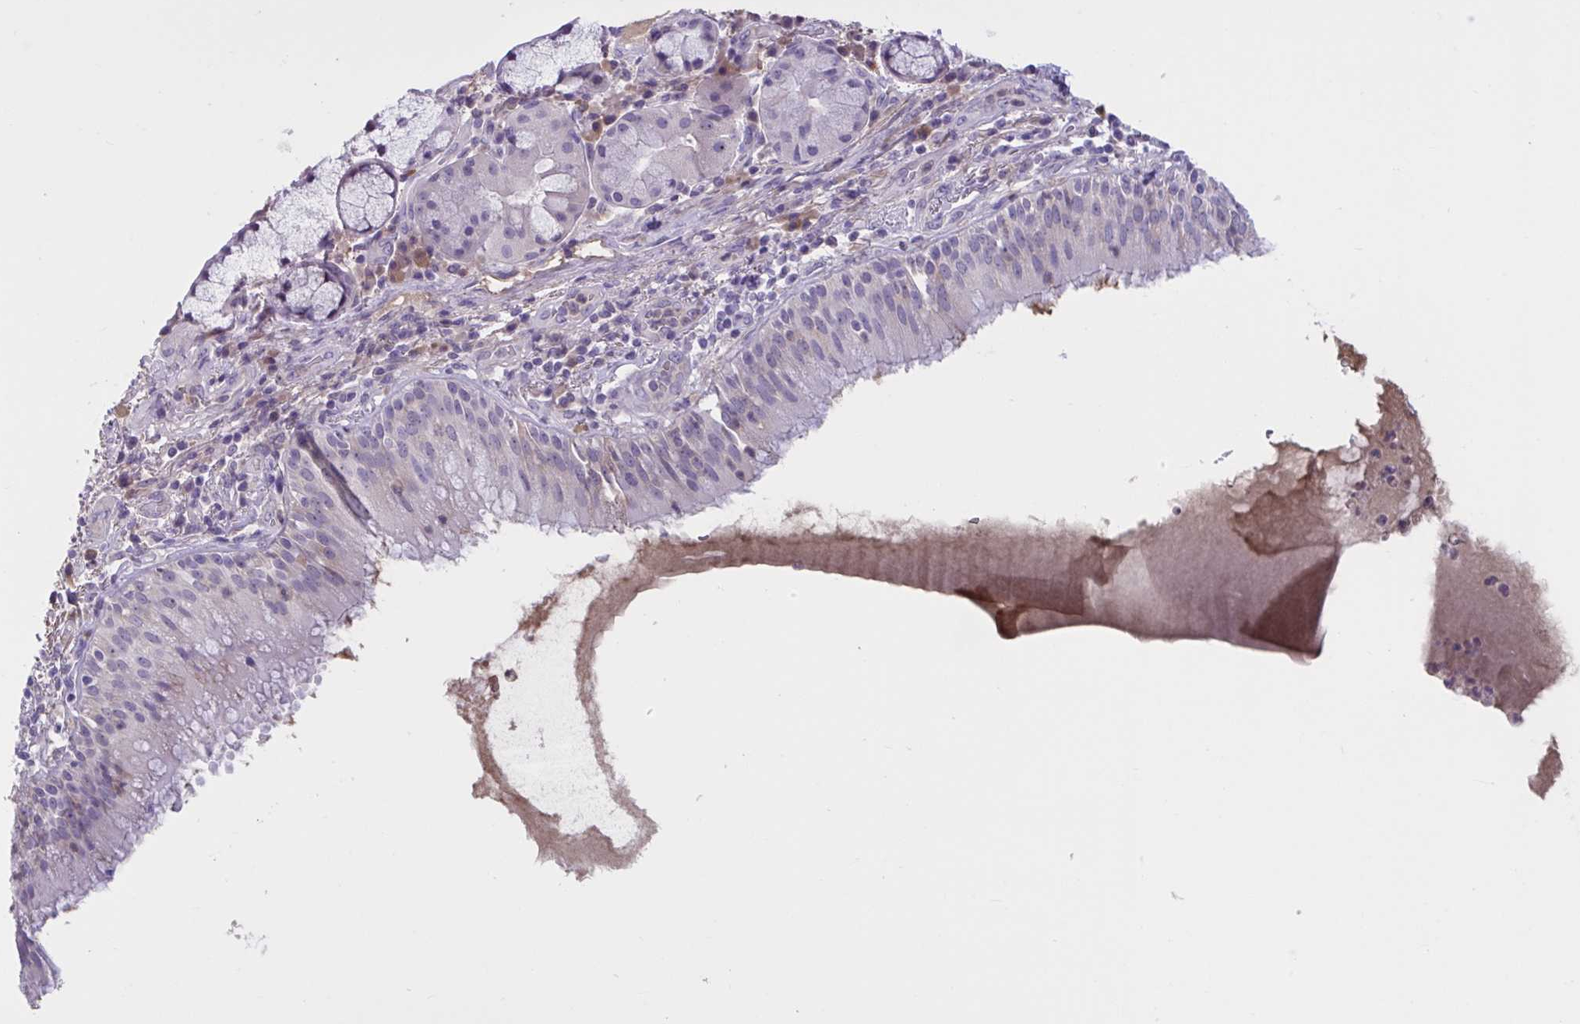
{"staining": {"intensity": "negative", "quantity": "none", "location": "none"}, "tissue": "bronchus", "cell_type": "Respiratory epithelial cells", "image_type": "normal", "snomed": [{"axis": "morphology", "description": "Normal tissue, NOS"}, {"axis": "topography", "description": "Cartilage tissue"}, {"axis": "topography", "description": "Bronchus"}], "caption": "Immunohistochemistry (IHC) of benign bronchus demonstrates no positivity in respiratory epithelial cells.", "gene": "WNT9B", "patient": {"sex": "male", "age": 56}}